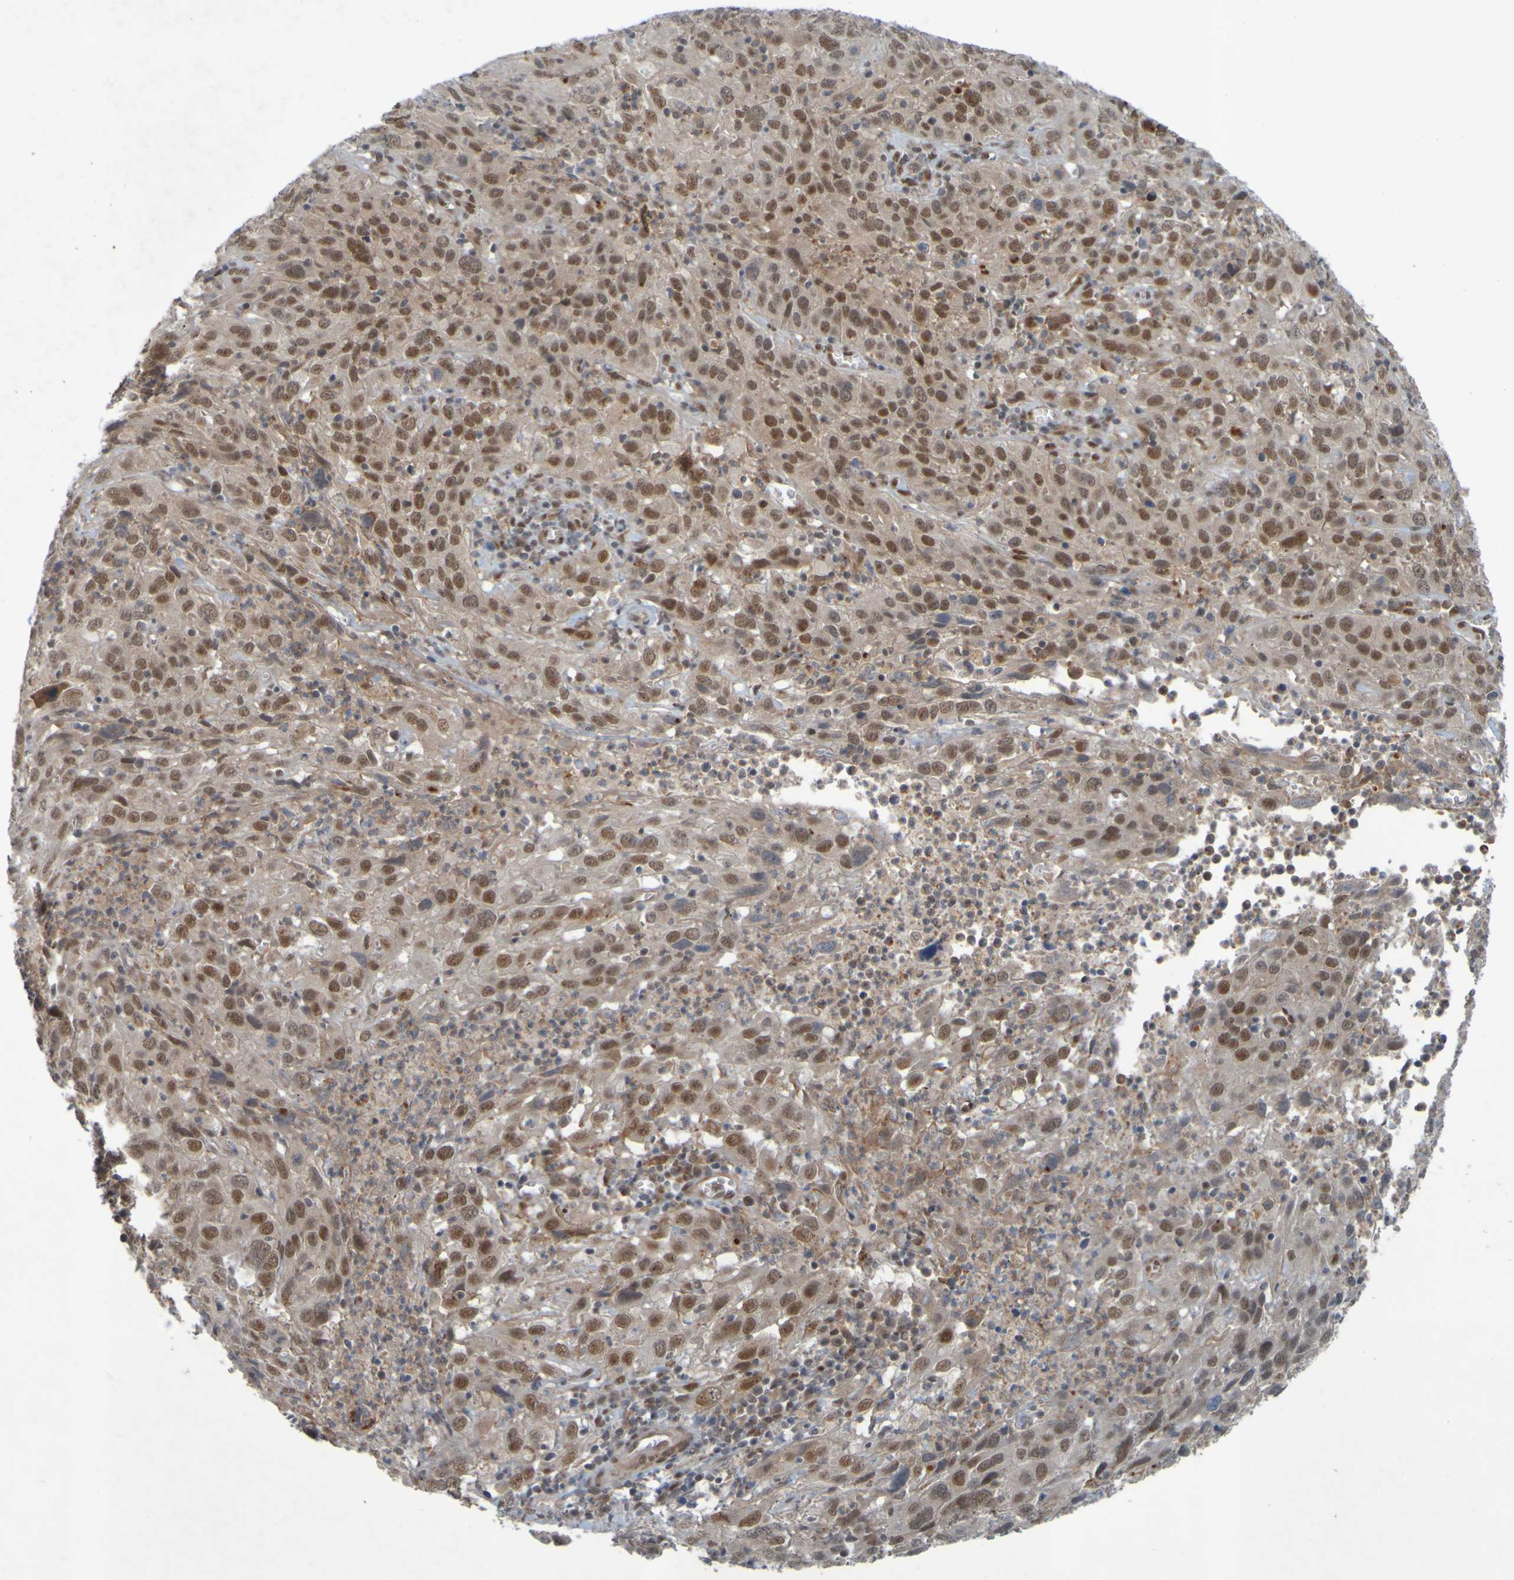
{"staining": {"intensity": "moderate", "quantity": ">75%", "location": "cytoplasmic/membranous,nuclear"}, "tissue": "cervical cancer", "cell_type": "Tumor cells", "image_type": "cancer", "snomed": [{"axis": "morphology", "description": "Squamous cell carcinoma, NOS"}, {"axis": "topography", "description": "Cervix"}], "caption": "Cervical squamous cell carcinoma tissue reveals moderate cytoplasmic/membranous and nuclear staining in about >75% of tumor cells", "gene": "MCPH1", "patient": {"sex": "female", "age": 32}}